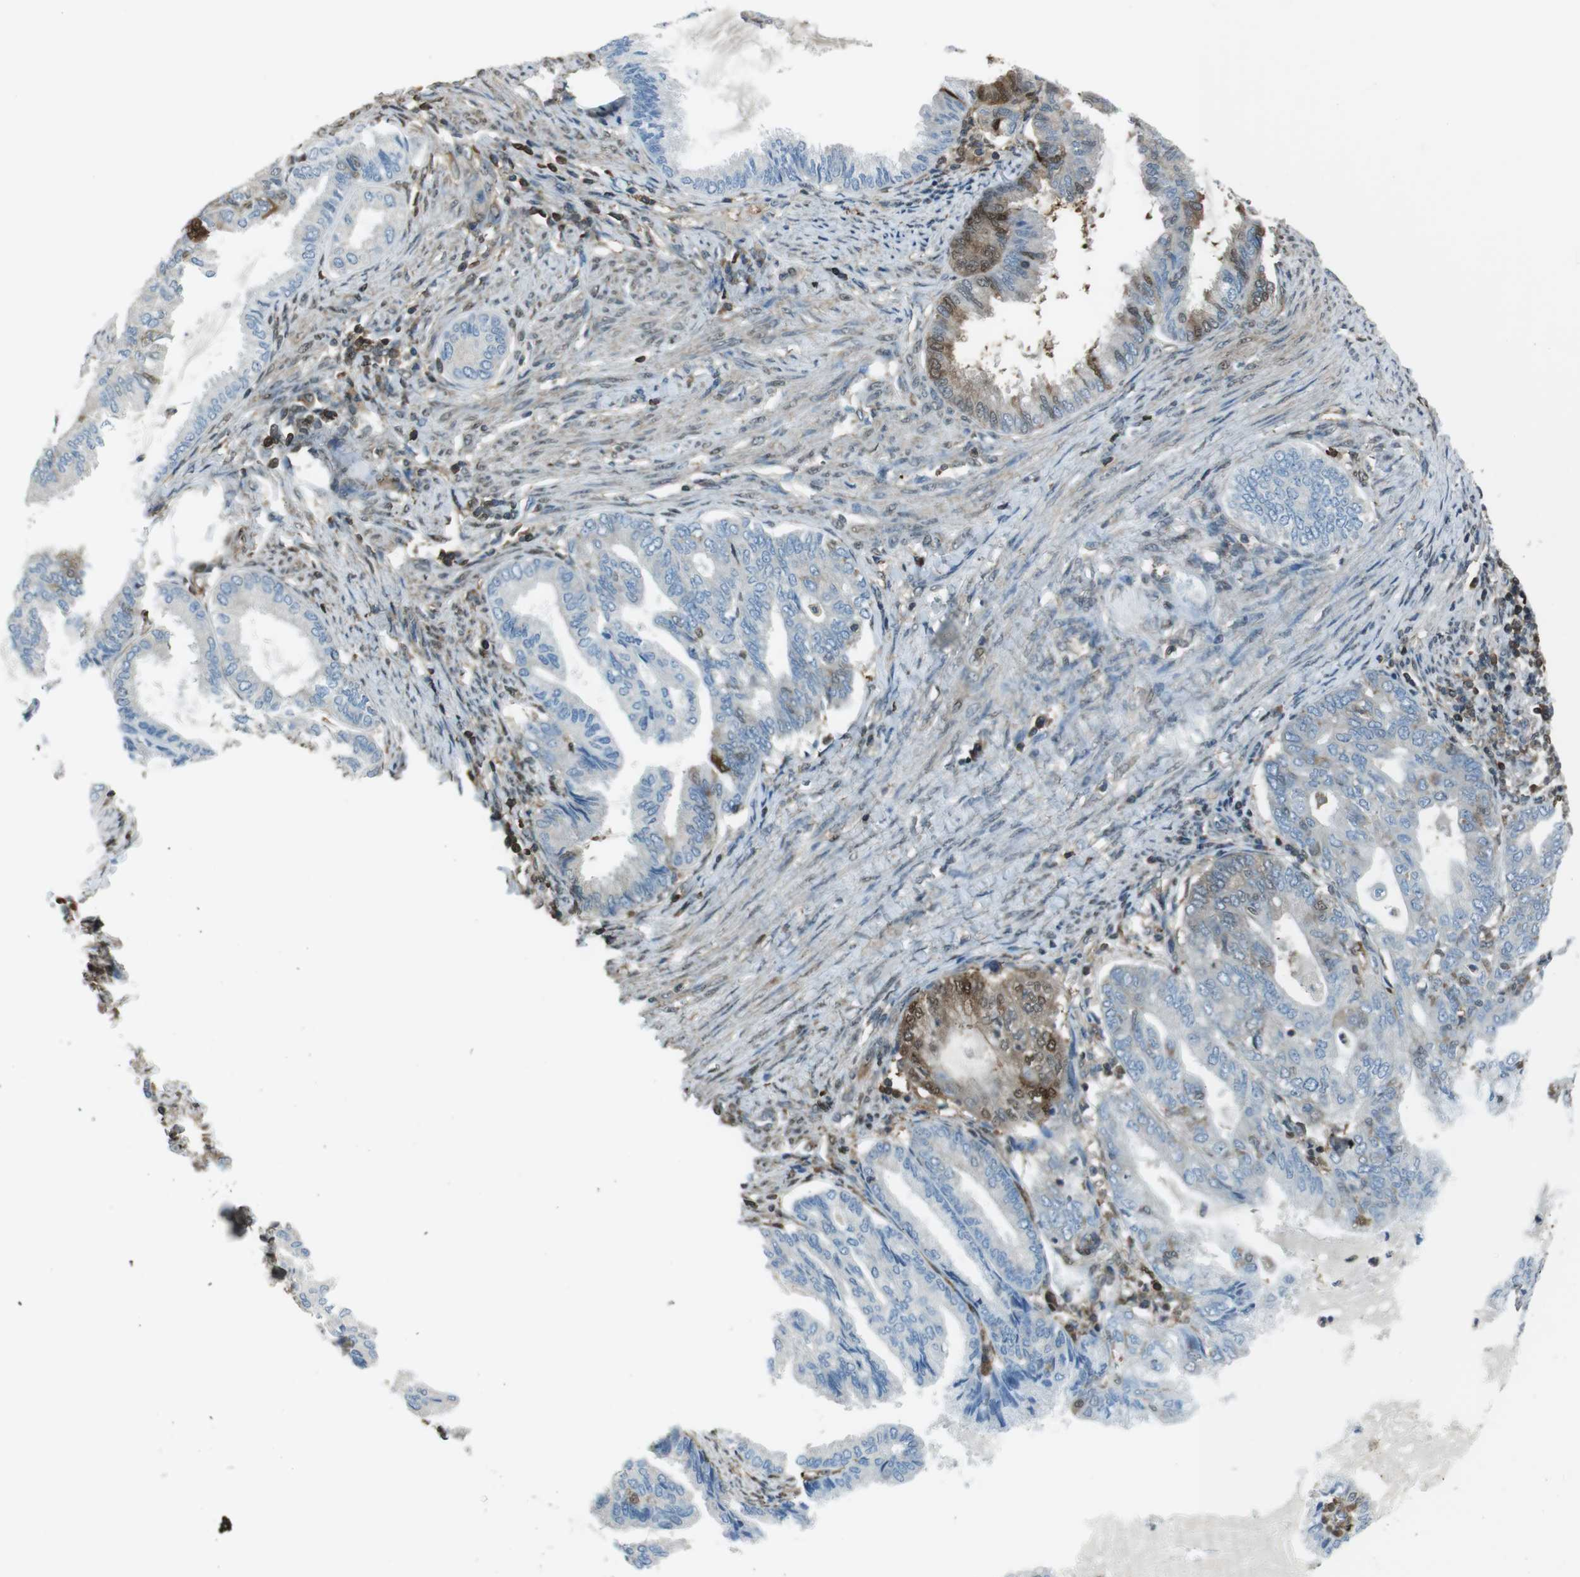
{"staining": {"intensity": "moderate", "quantity": "<25%", "location": "cytoplasmic/membranous,nuclear"}, "tissue": "endometrial cancer", "cell_type": "Tumor cells", "image_type": "cancer", "snomed": [{"axis": "morphology", "description": "Adenocarcinoma, NOS"}, {"axis": "topography", "description": "Endometrium"}], "caption": "Endometrial cancer stained with DAB (3,3'-diaminobenzidine) IHC demonstrates low levels of moderate cytoplasmic/membranous and nuclear expression in approximately <25% of tumor cells.", "gene": "TWSG1", "patient": {"sex": "female", "age": 86}}